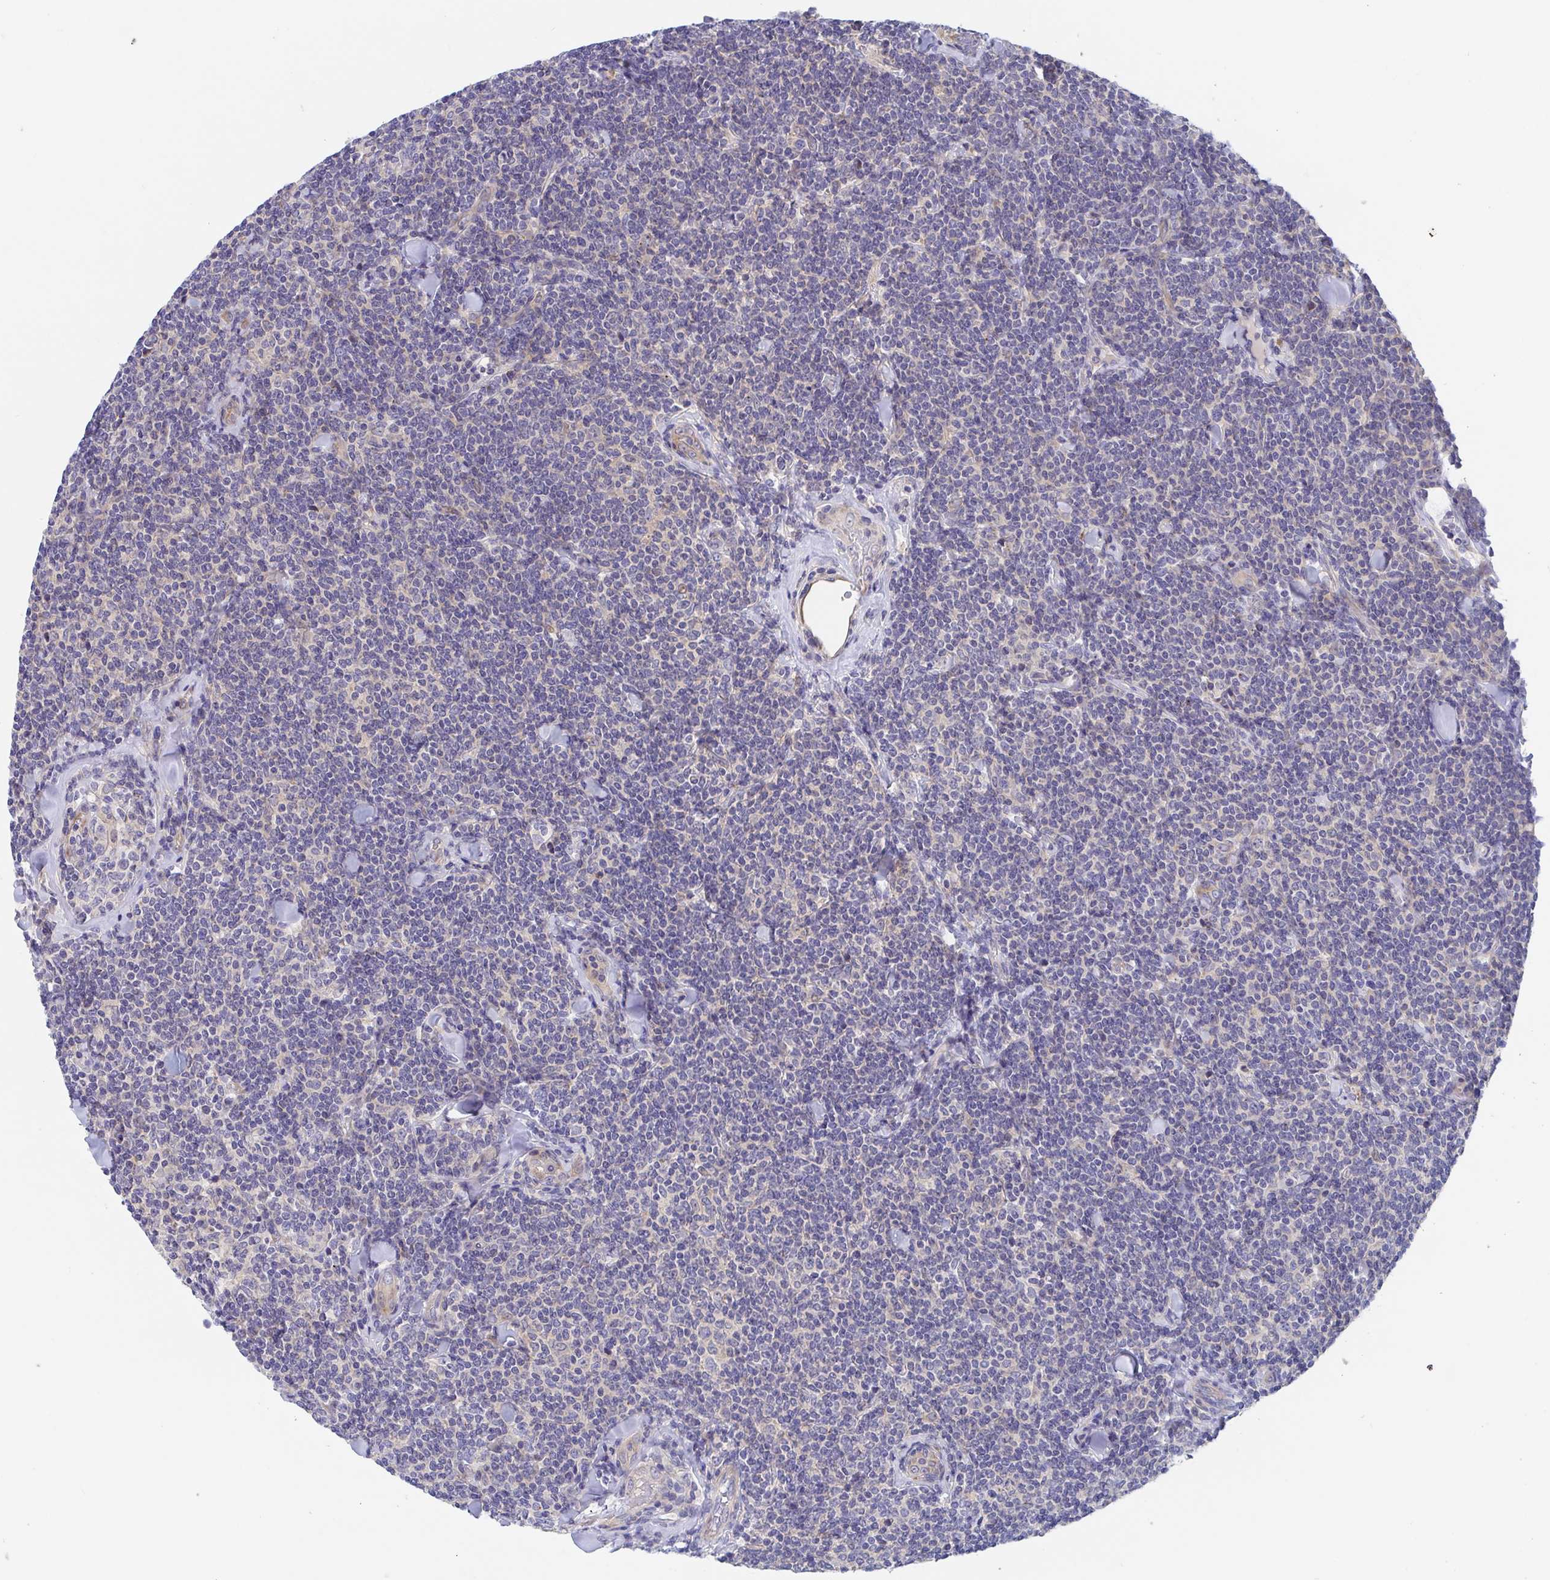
{"staining": {"intensity": "negative", "quantity": "none", "location": "none"}, "tissue": "lymphoma", "cell_type": "Tumor cells", "image_type": "cancer", "snomed": [{"axis": "morphology", "description": "Malignant lymphoma, non-Hodgkin's type, Low grade"}, {"axis": "topography", "description": "Lymph node"}], "caption": "Immunohistochemistry micrograph of neoplastic tissue: human low-grade malignant lymphoma, non-Hodgkin's type stained with DAB shows no significant protein staining in tumor cells.", "gene": "P2RX3", "patient": {"sex": "female", "age": 56}}